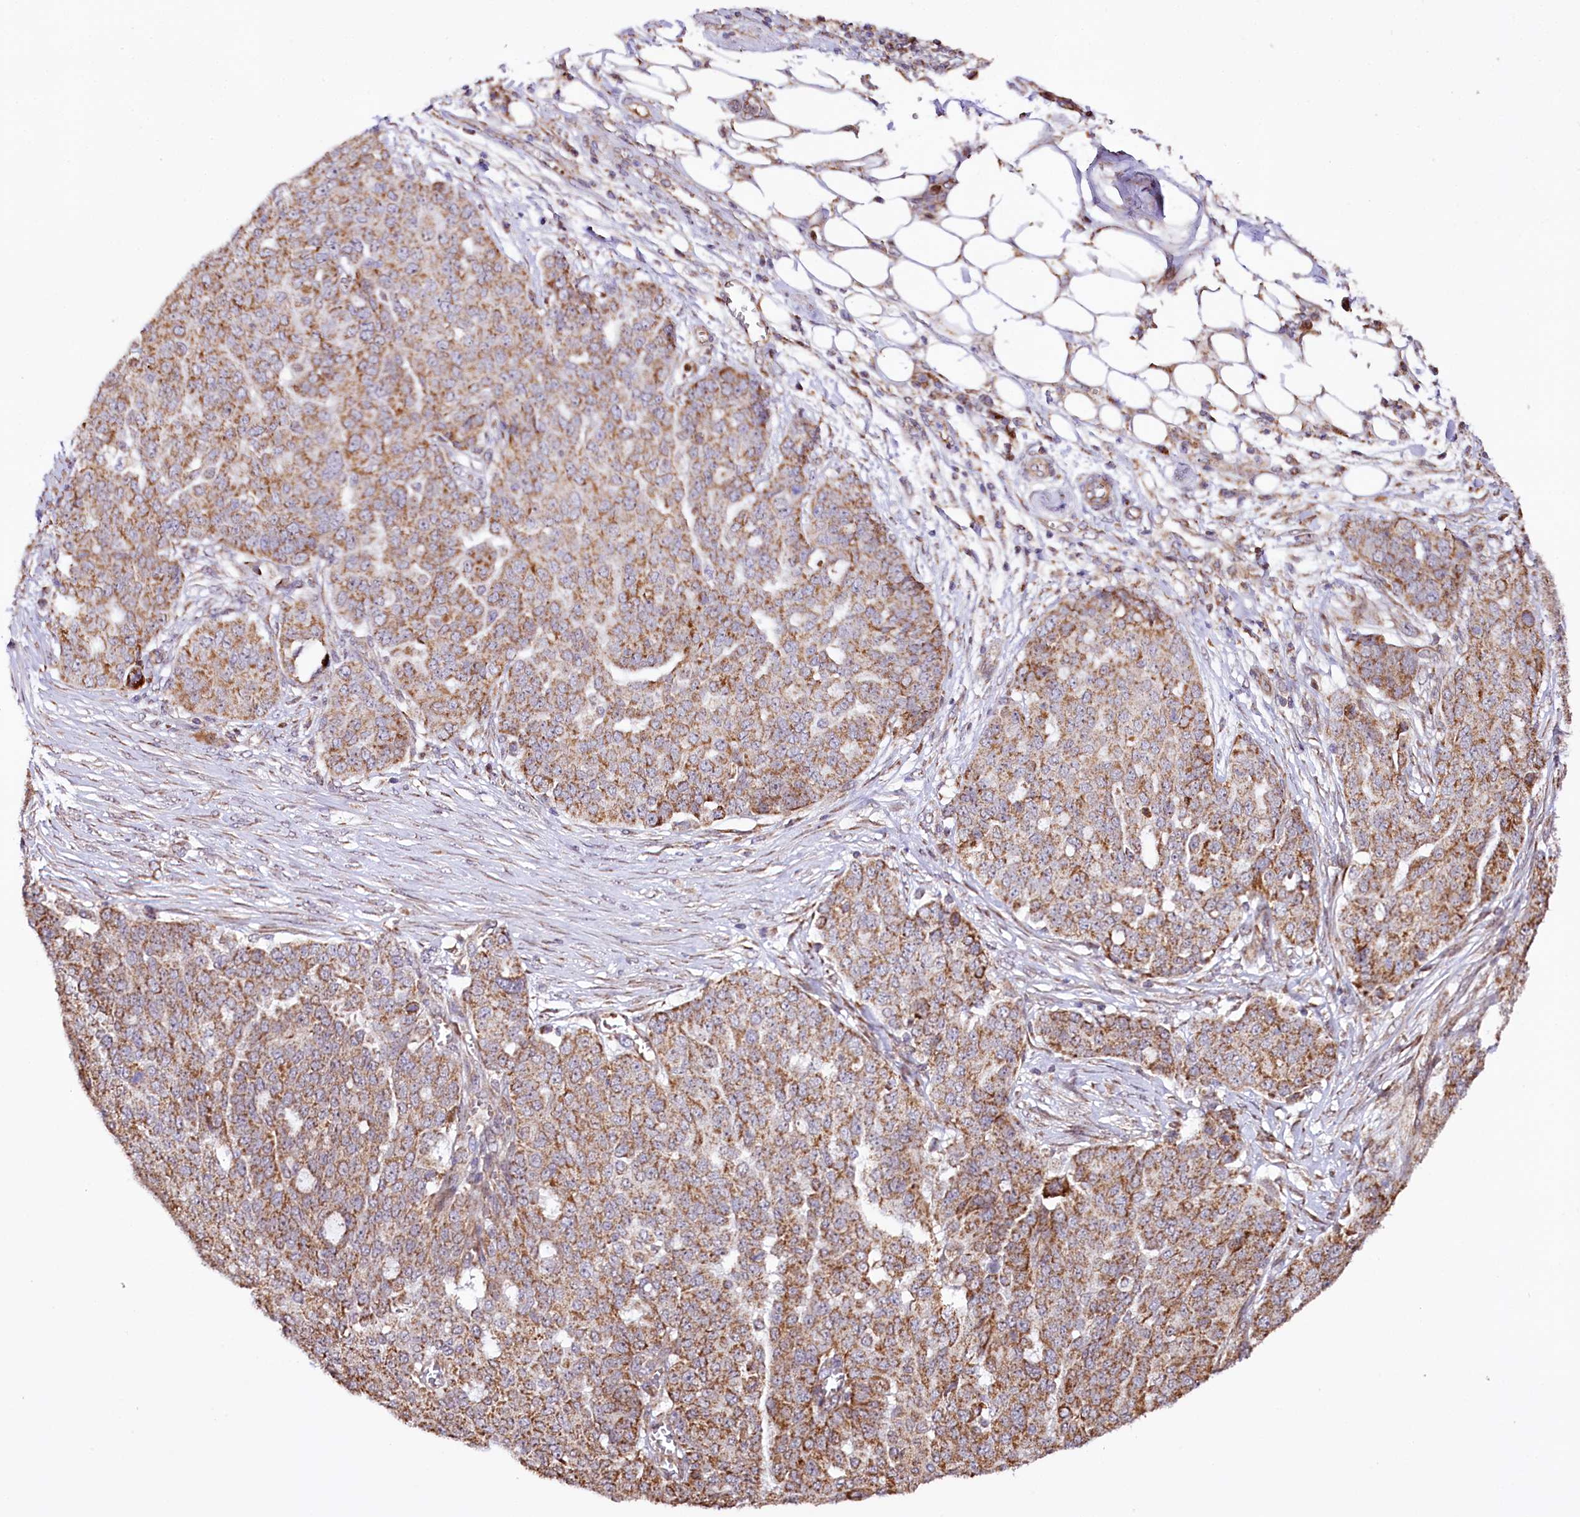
{"staining": {"intensity": "moderate", "quantity": ">75%", "location": "cytoplasmic/membranous"}, "tissue": "ovarian cancer", "cell_type": "Tumor cells", "image_type": "cancer", "snomed": [{"axis": "morphology", "description": "Cystadenocarcinoma, serous, NOS"}, {"axis": "topography", "description": "Soft tissue"}, {"axis": "topography", "description": "Ovary"}], "caption": "A brown stain labels moderate cytoplasmic/membranous positivity of a protein in ovarian cancer tumor cells. The staining was performed using DAB, with brown indicating positive protein expression. Nuclei are stained blue with hematoxylin.", "gene": "ST7", "patient": {"sex": "female", "age": 57}}